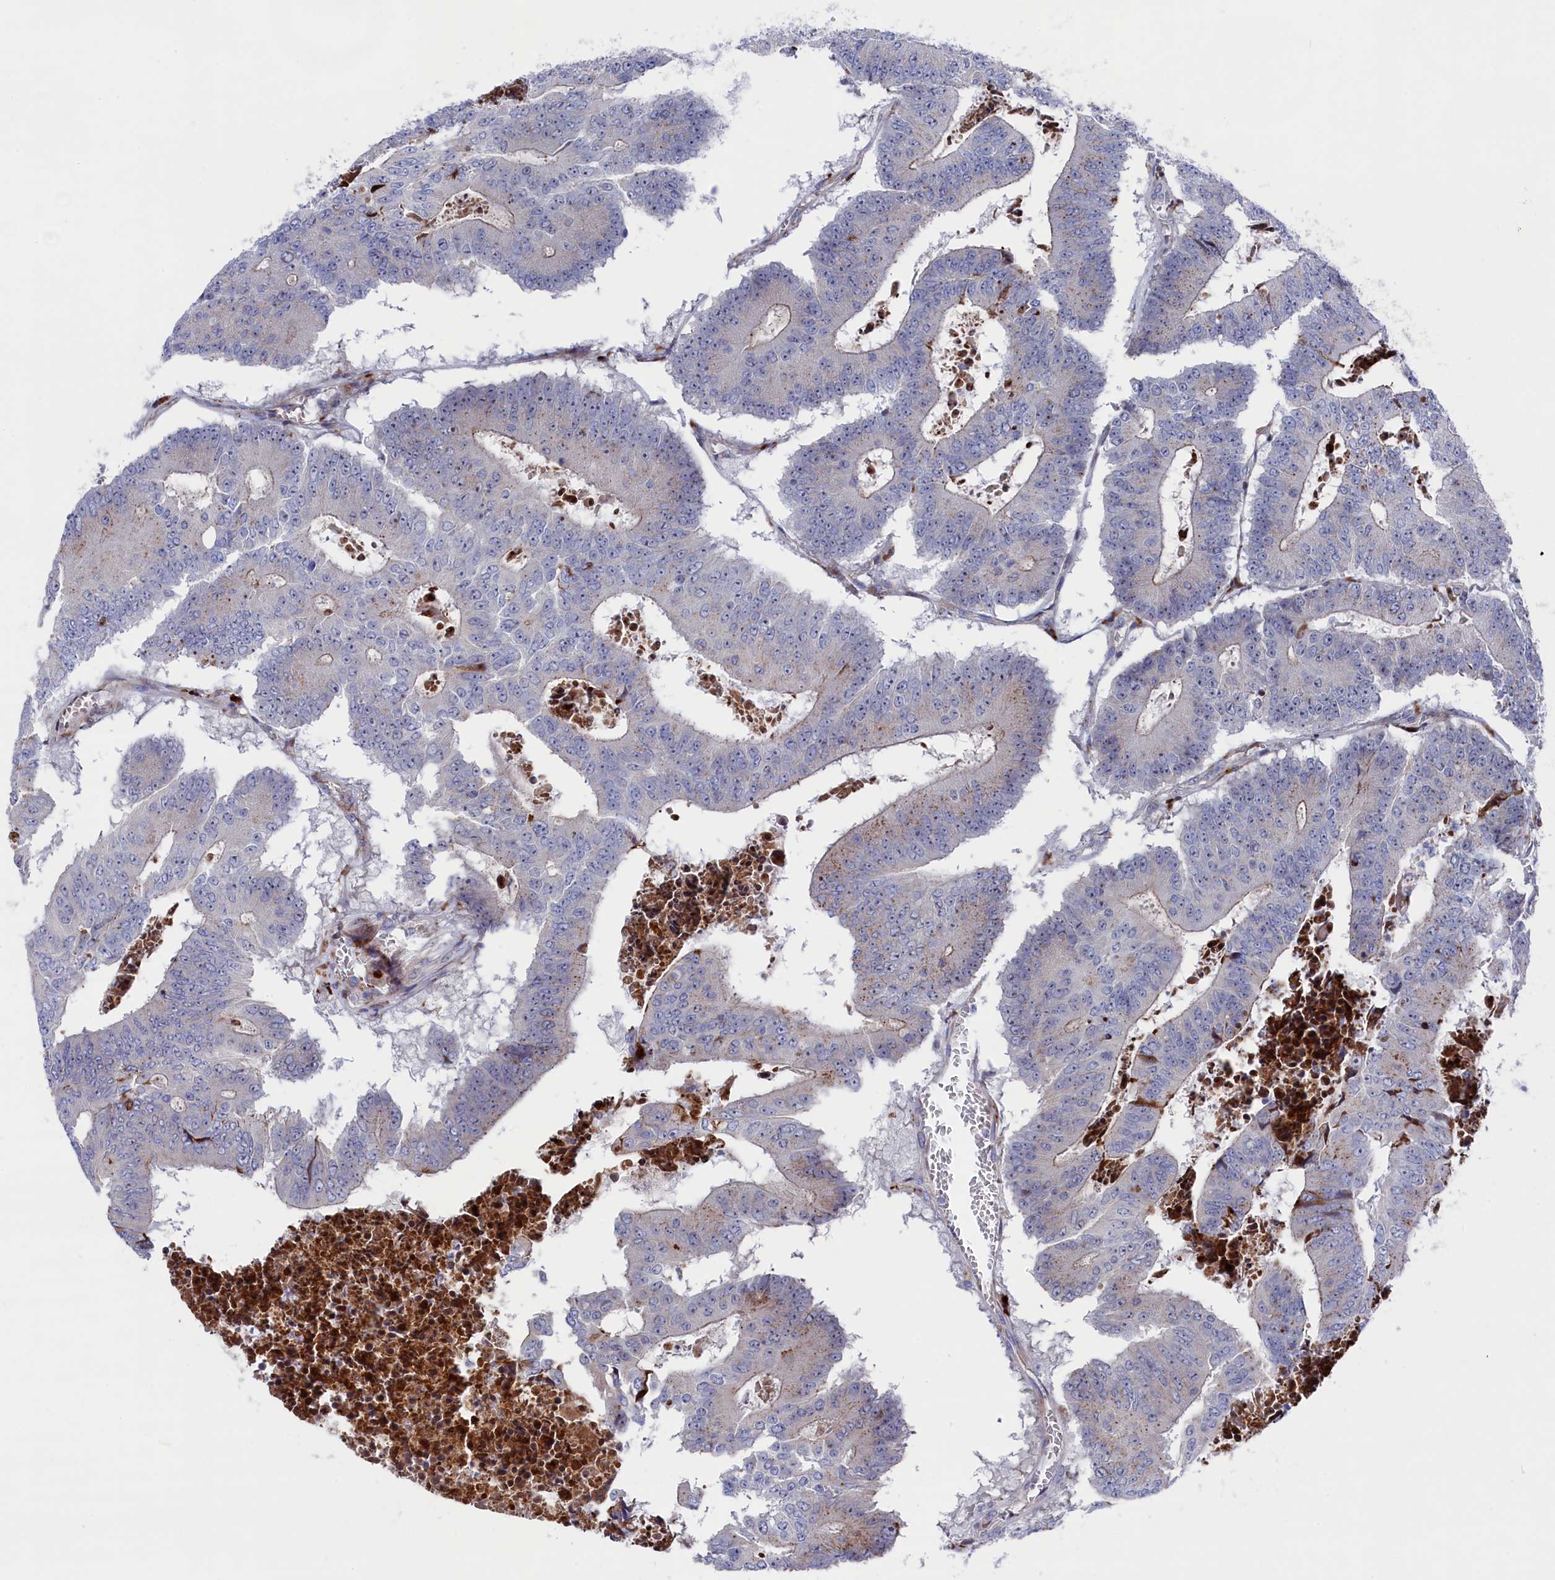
{"staining": {"intensity": "negative", "quantity": "none", "location": "none"}, "tissue": "colorectal cancer", "cell_type": "Tumor cells", "image_type": "cancer", "snomed": [{"axis": "morphology", "description": "Adenocarcinoma, NOS"}, {"axis": "topography", "description": "Colon"}], "caption": "Immunohistochemical staining of human colorectal cancer (adenocarcinoma) shows no significant staining in tumor cells.", "gene": "NUDT7", "patient": {"sex": "male", "age": 87}}